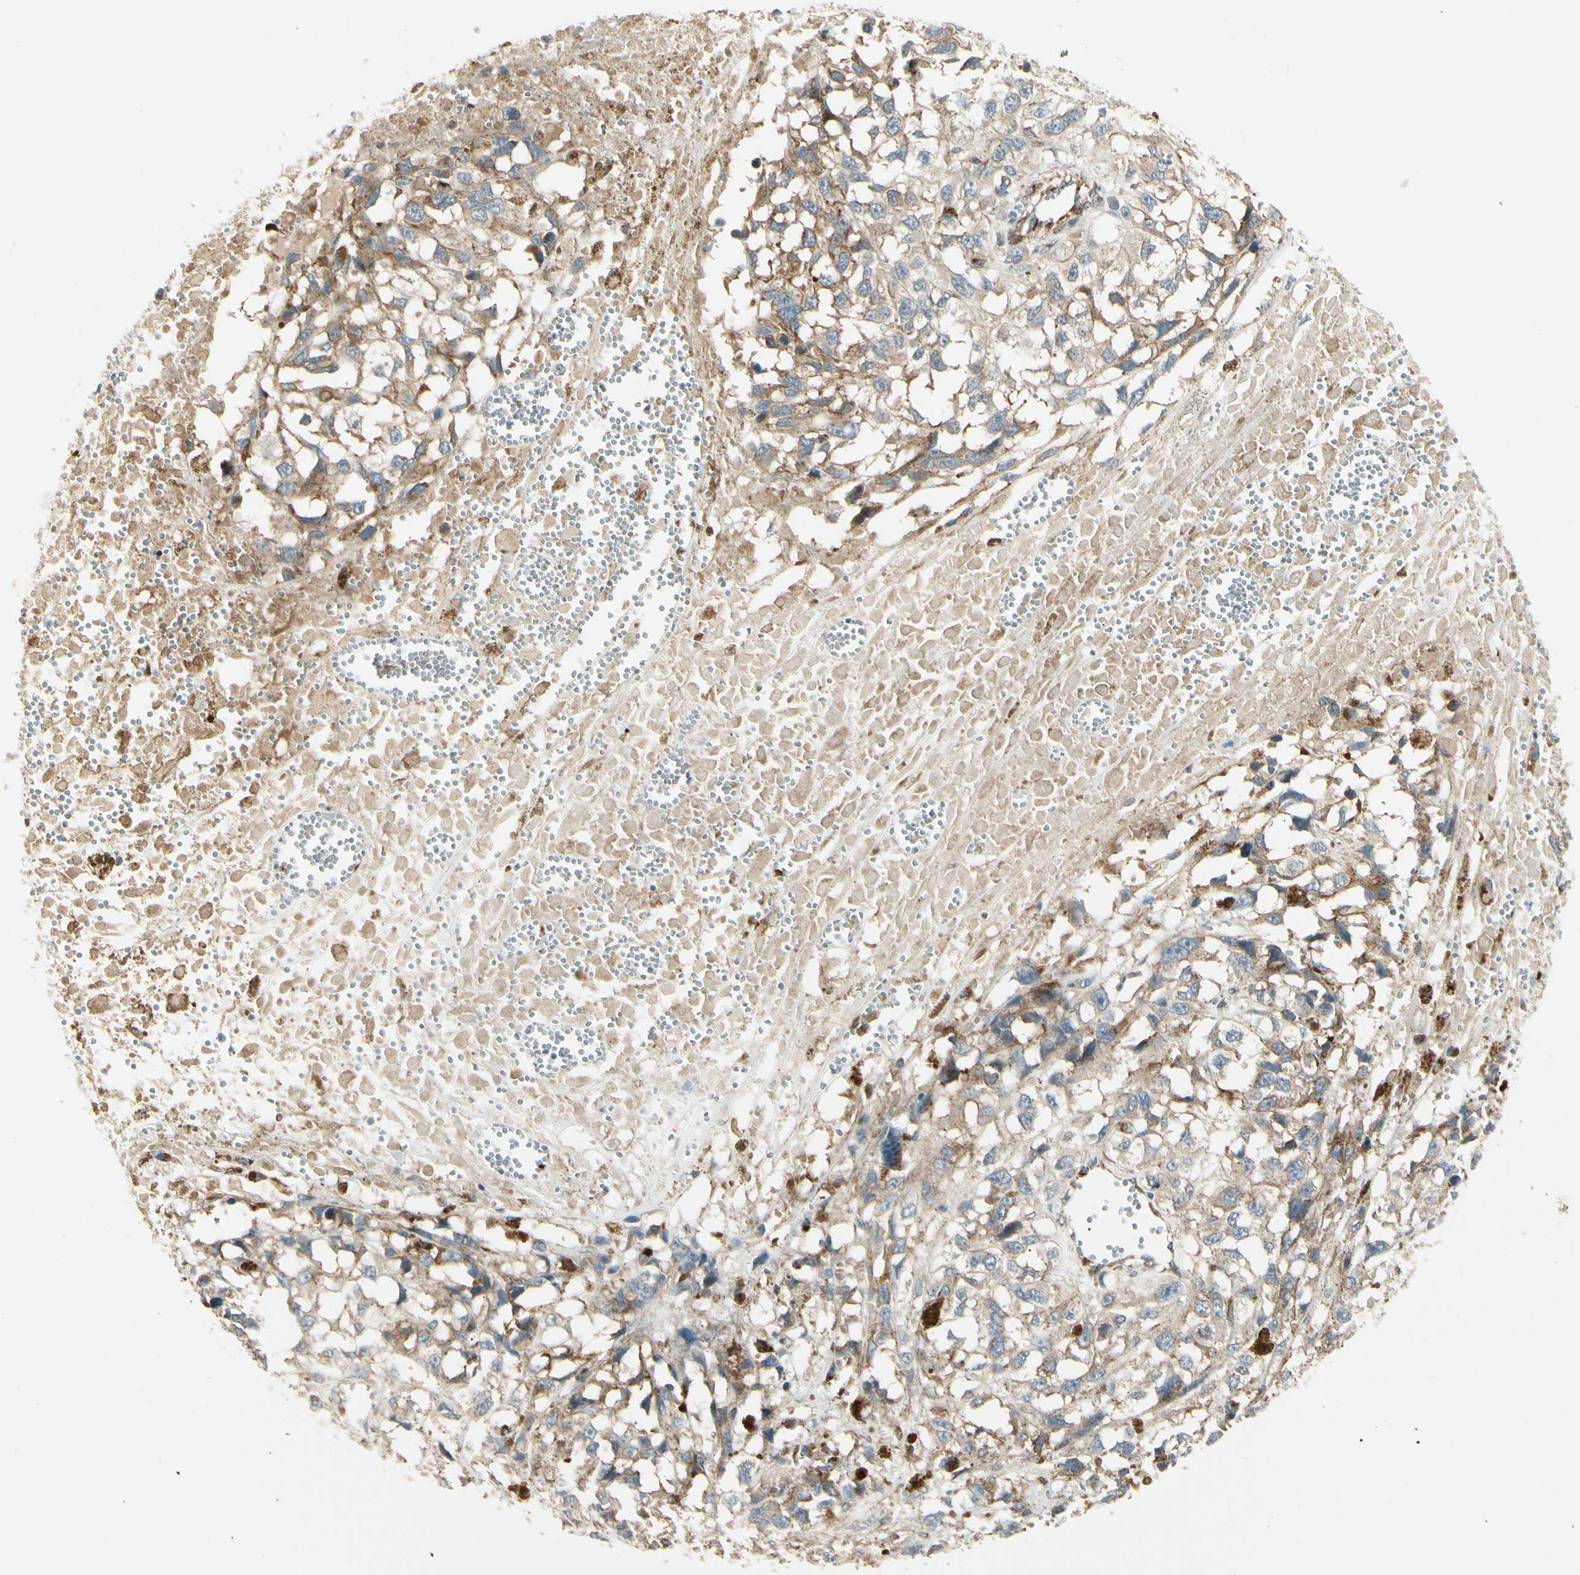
{"staining": {"intensity": "moderate", "quantity": ">75%", "location": "cytoplasmic/membranous"}, "tissue": "melanoma", "cell_type": "Tumor cells", "image_type": "cancer", "snomed": [{"axis": "morphology", "description": "Malignant melanoma, Metastatic site"}, {"axis": "topography", "description": "Lymph node"}], "caption": "The immunohistochemical stain shows moderate cytoplasmic/membranous staining in tumor cells of melanoma tissue.", "gene": "MANSC1", "patient": {"sex": "male", "age": 59}}